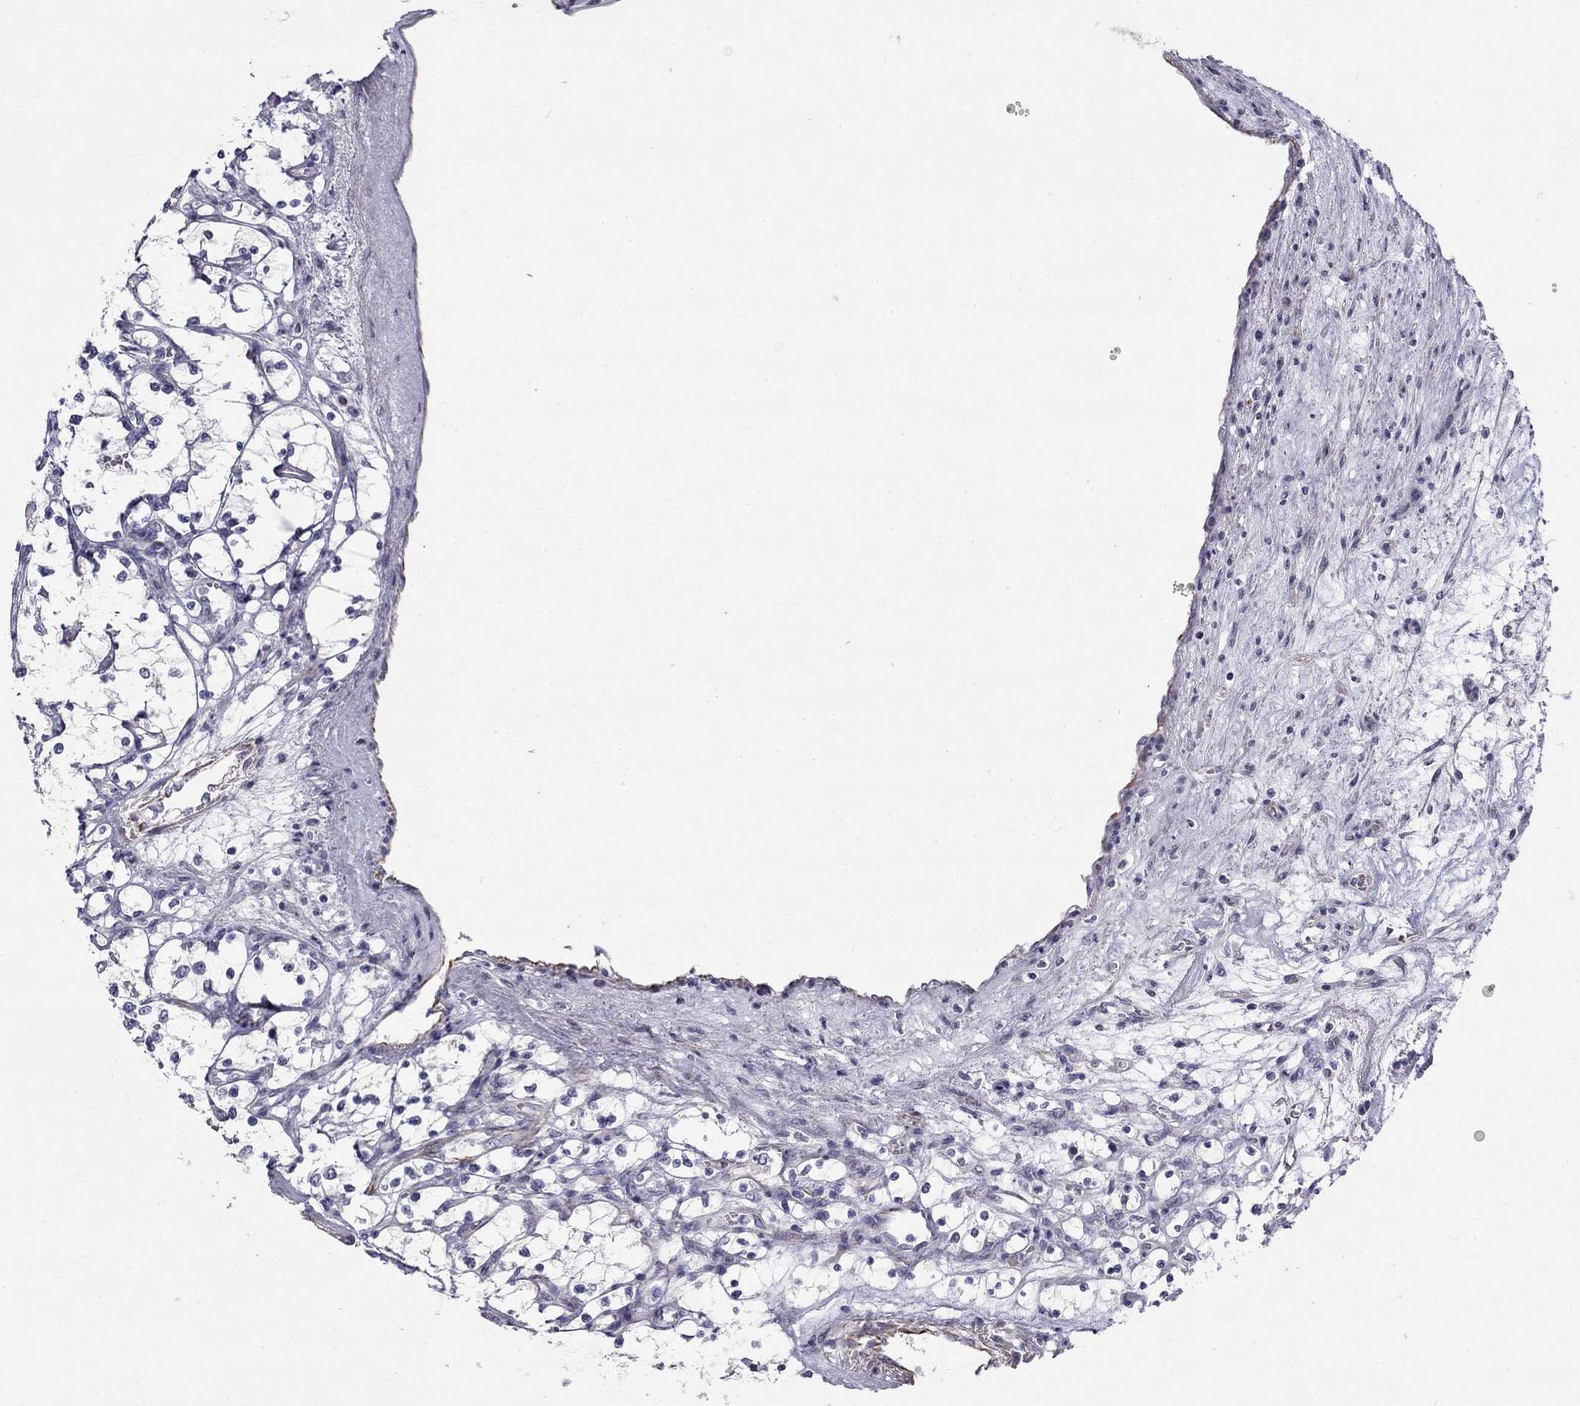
{"staining": {"intensity": "negative", "quantity": "none", "location": "none"}, "tissue": "renal cancer", "cell_type": "Tumor cells", "image_type": "cancer", "snomed": [{"axis": "morphology", "description": "Adenocarcinoma, NOS"}, {"axis": "topography", "description": "Kidney"}], "caption": "Immunohistochemistry (IHC) histopathology image of human renal cancer stained for a protein (brown), which exhibits no expression in tumor cells.", "gene": "RTL1", "patient": {"sex": "female", "age": 69}}